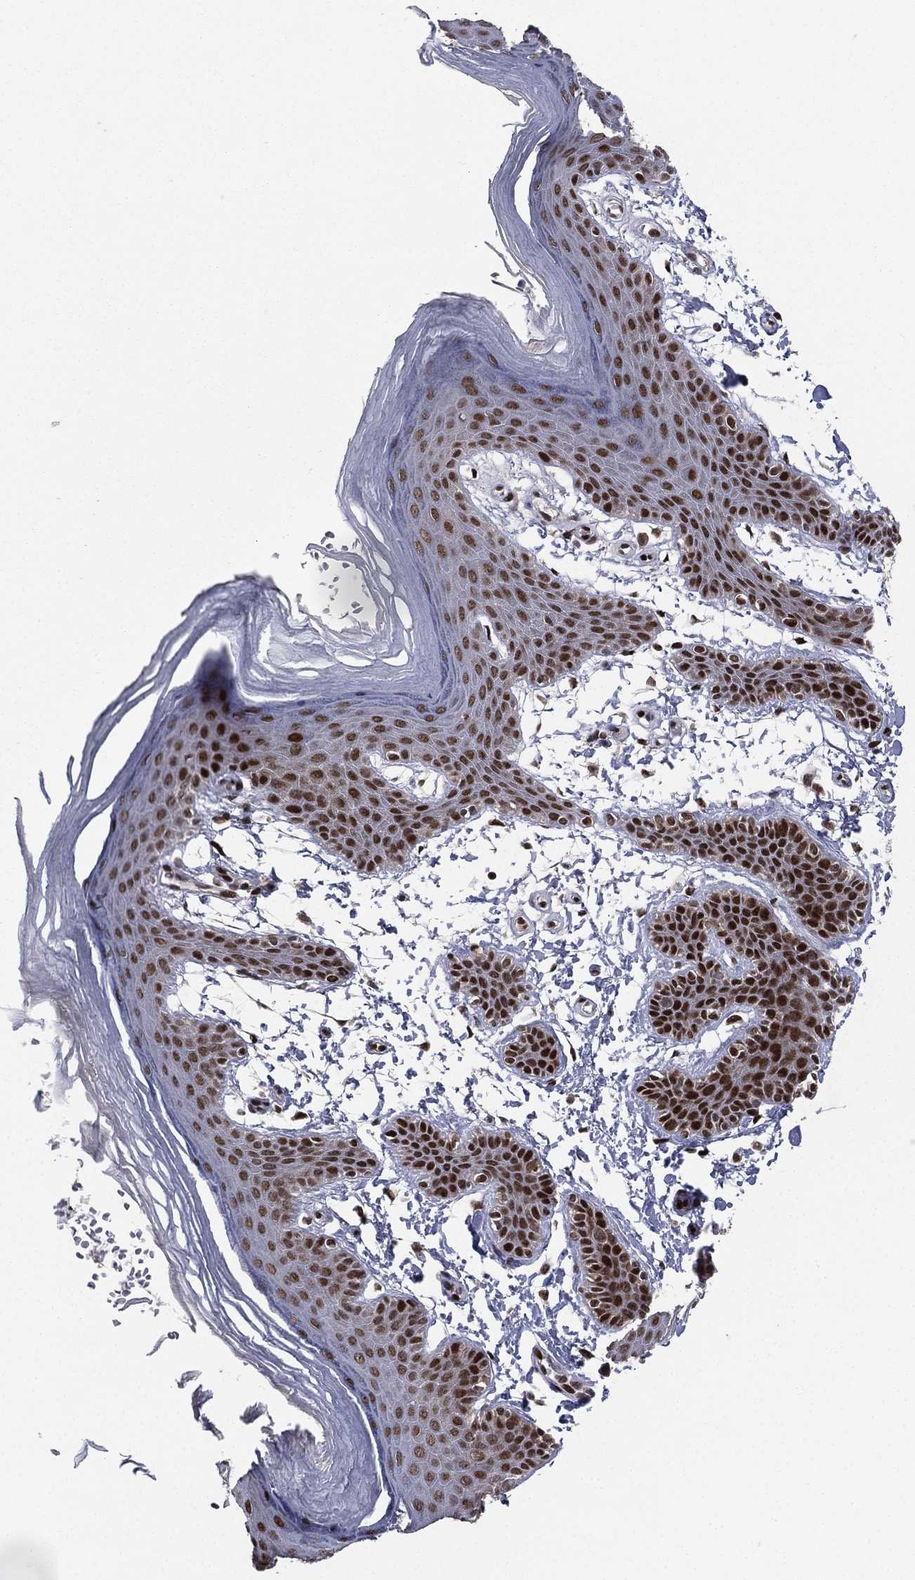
{"staining": {"intensity": "strong", "quantity": ">75%", "location": "nuclear"}, "tissue": "skin", "cell_type": "Epidermal cells", "image_type": "normal", "snomed": [{"axis": "morphology", "description": "Normal tissue, NOS"}, {"axis": "topography", "description": "Anal"}], "caption": "IHC micrograph of normal human skin stained for a protein (brown), which shows high levels of strong nuclear expression in about >75% of epidermal cells.", "gene": "RTF1", "patient": {"sex": "male", "age": 53}}